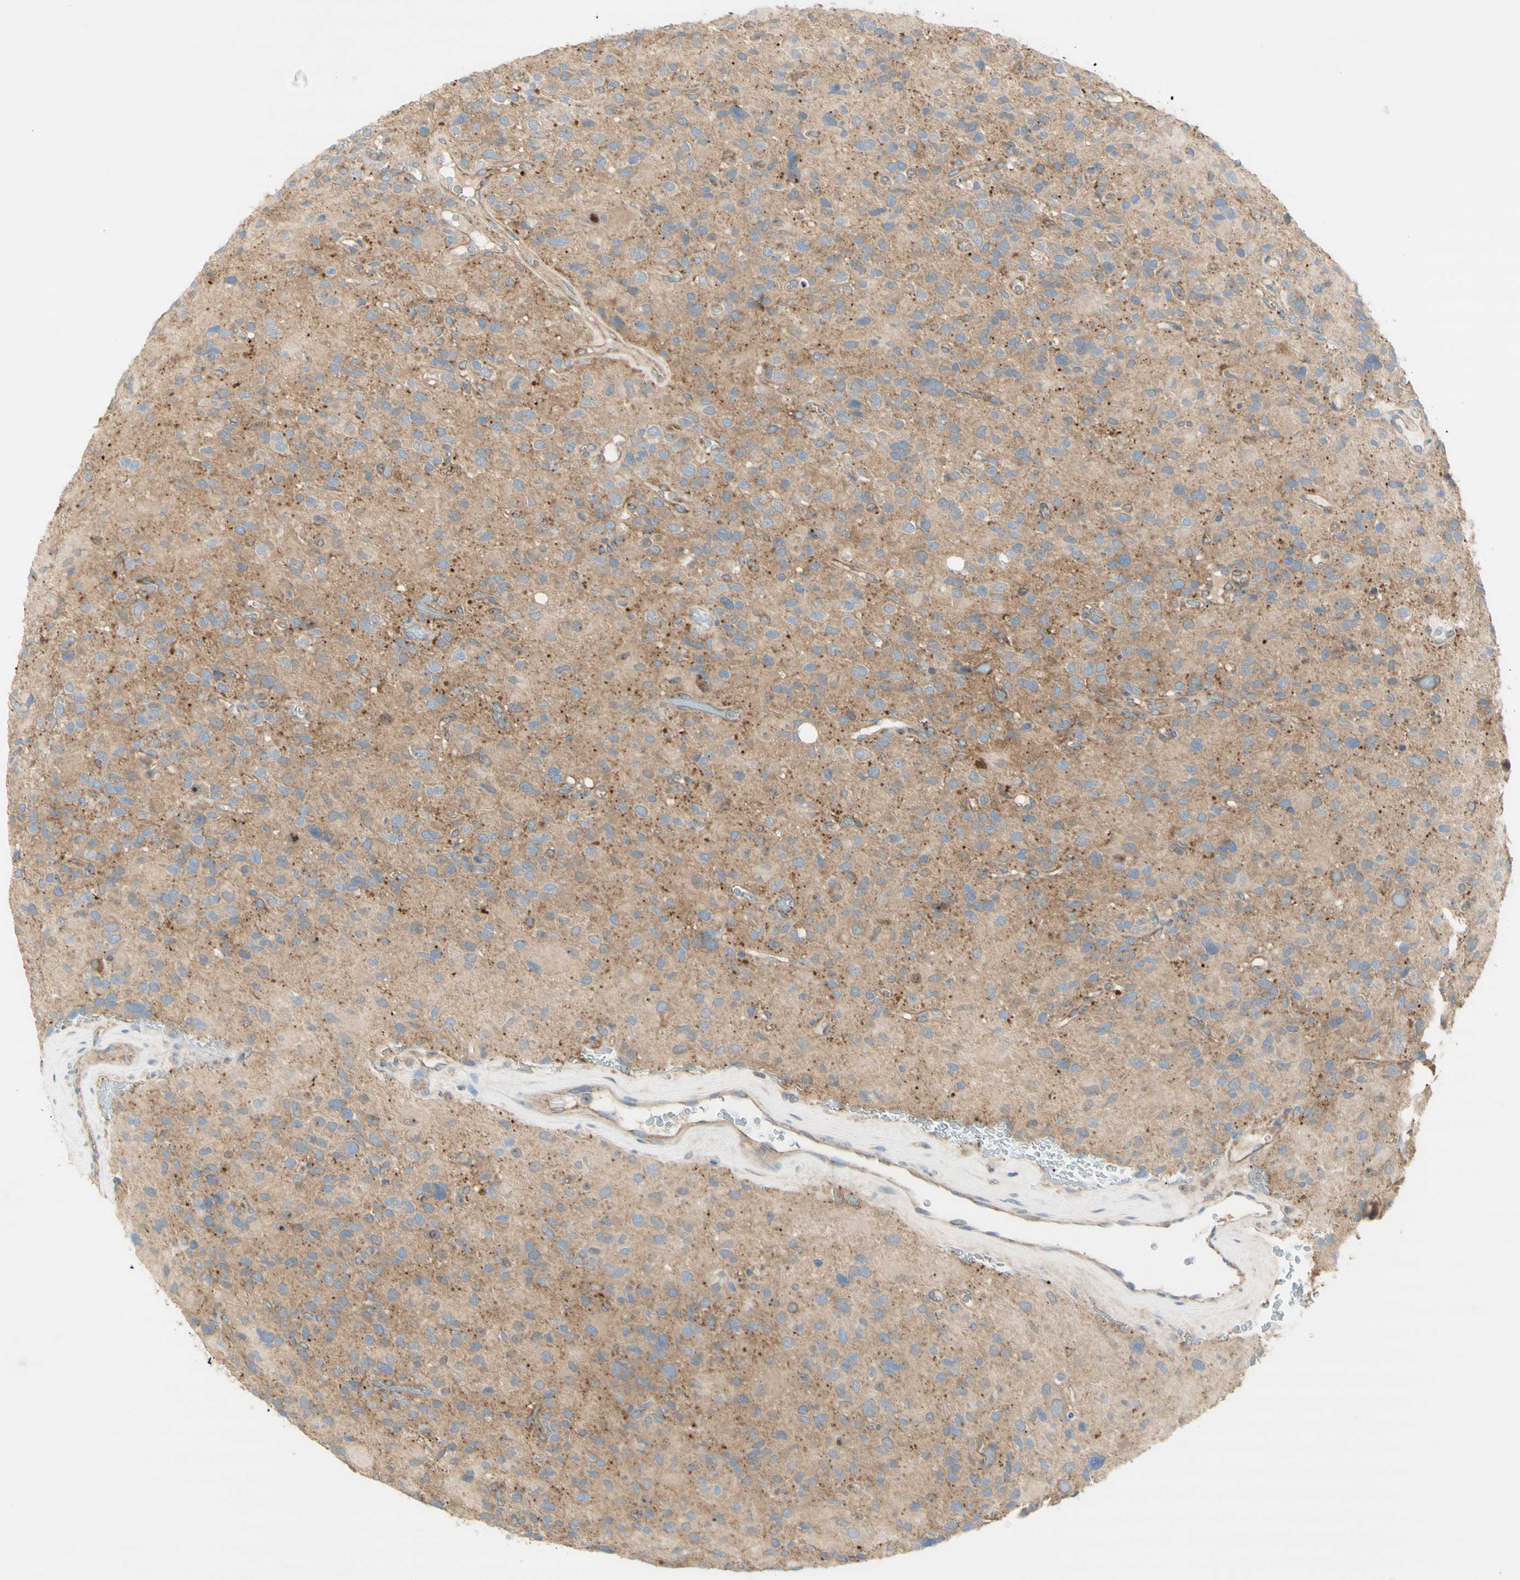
{"staining": {"intensity": "negative", "quantity": "none", "location": "none"}, "tissue": "glioma", "cell_type": "Tumor cells", "image_type": "cancer", "snomed": [{"axis": "morphology", "description": "Glioma, malignant, High grade"}, {"axis": "topography", "description": "Brain"}], "caption": "Immunohistochemical staining of human high-grade glioma (malignant) demonstrates no significant positivity in tumor cells.", "gene": "DYNC1H1", "patient": {"sex": "male", "age": 48}}